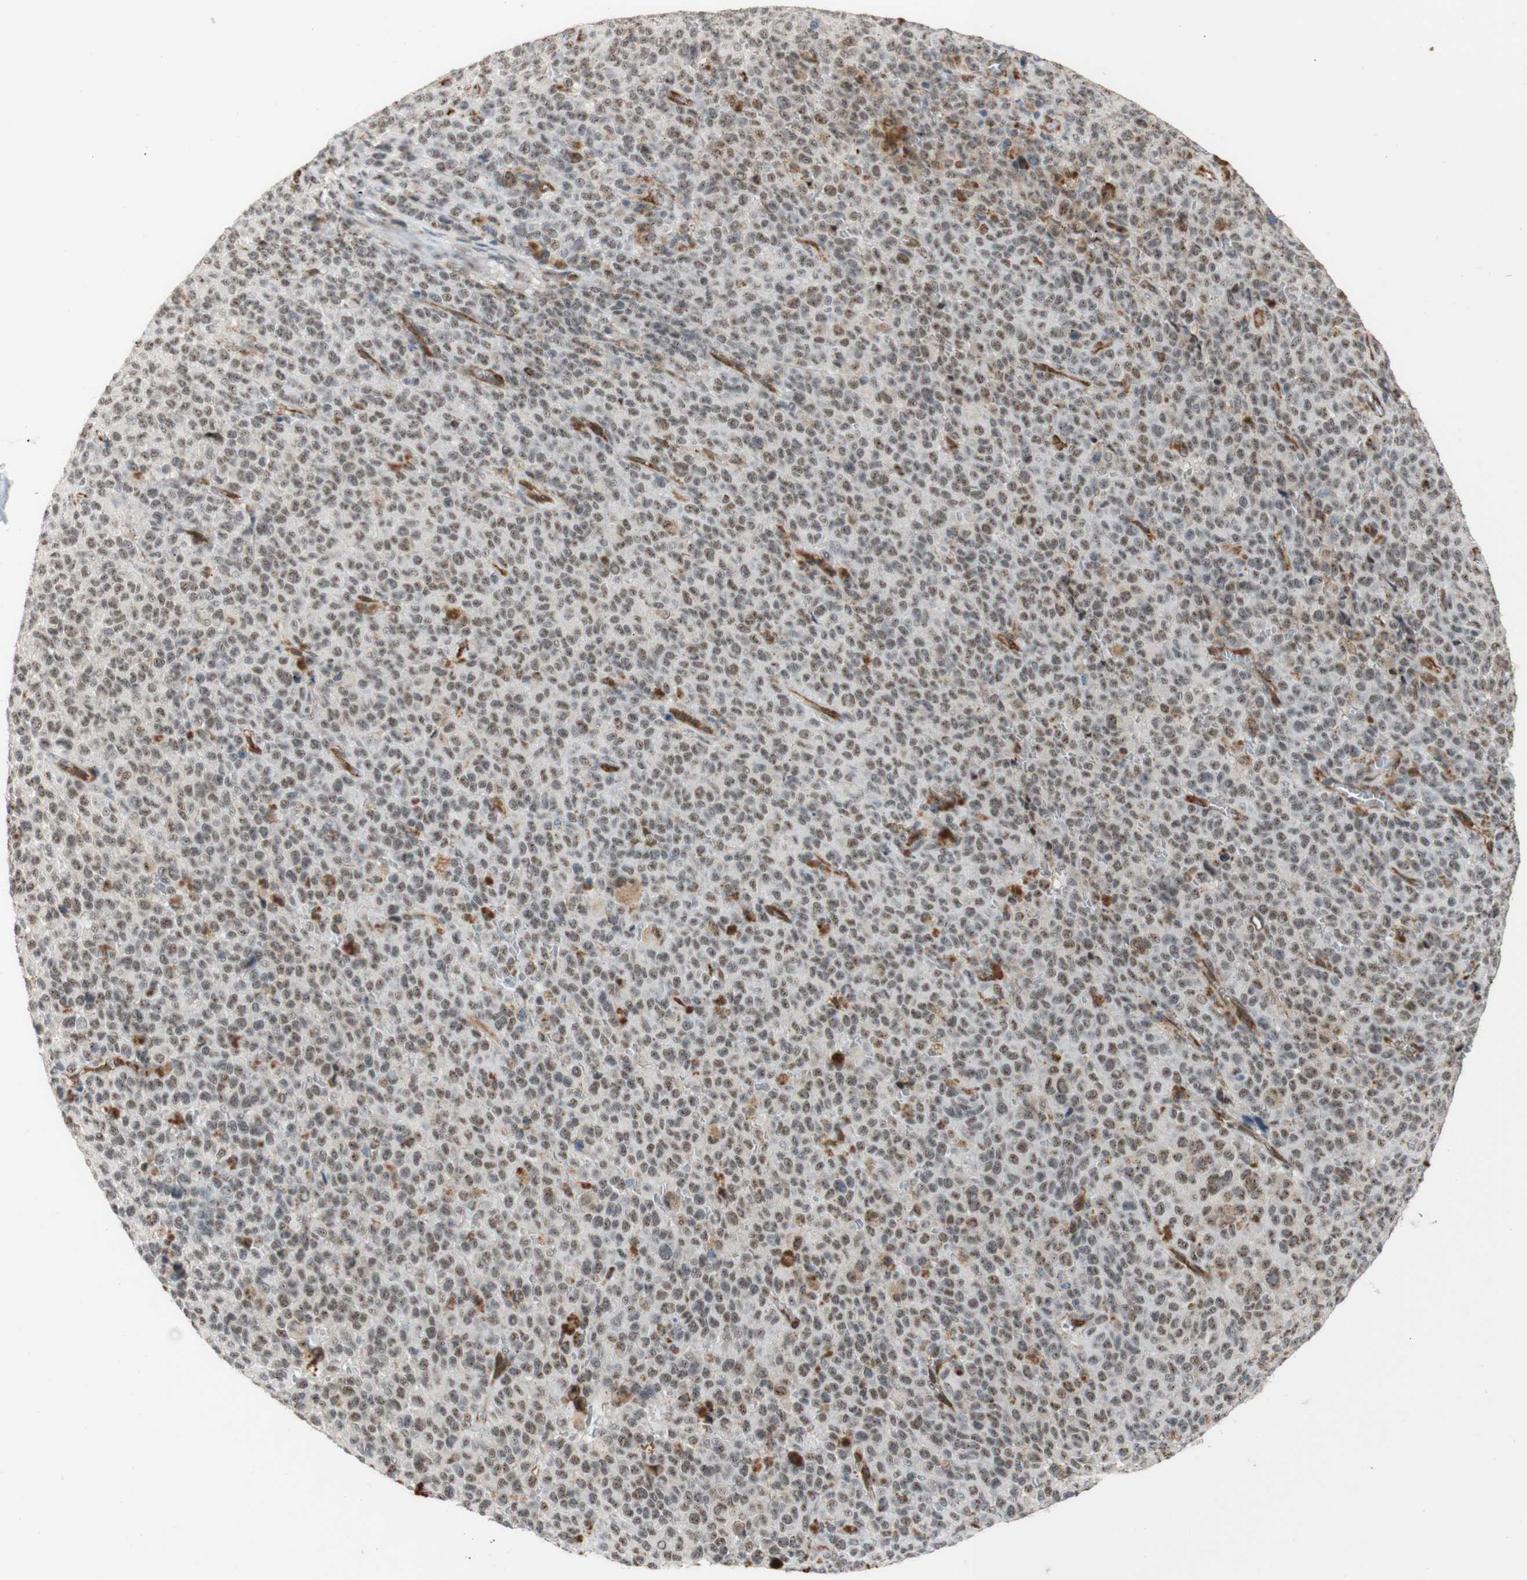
{"staining": {"intensity": "negative", "quantity": "none", "location": "none"}, "tissue": "melanoma", "cell_type": "Tumor cells", "image_type": "cancer", "snomed": [{"axis": "morphology", "description": "Malignant melanoma, NOS"}, {"axis": "topography", "description": "Skin"}], "caption": "Micrograph shows no significant protein expression in tumor cells of melanoma.", "gene": "SAP18", "patient": {"sex": "female", "age": 82}}